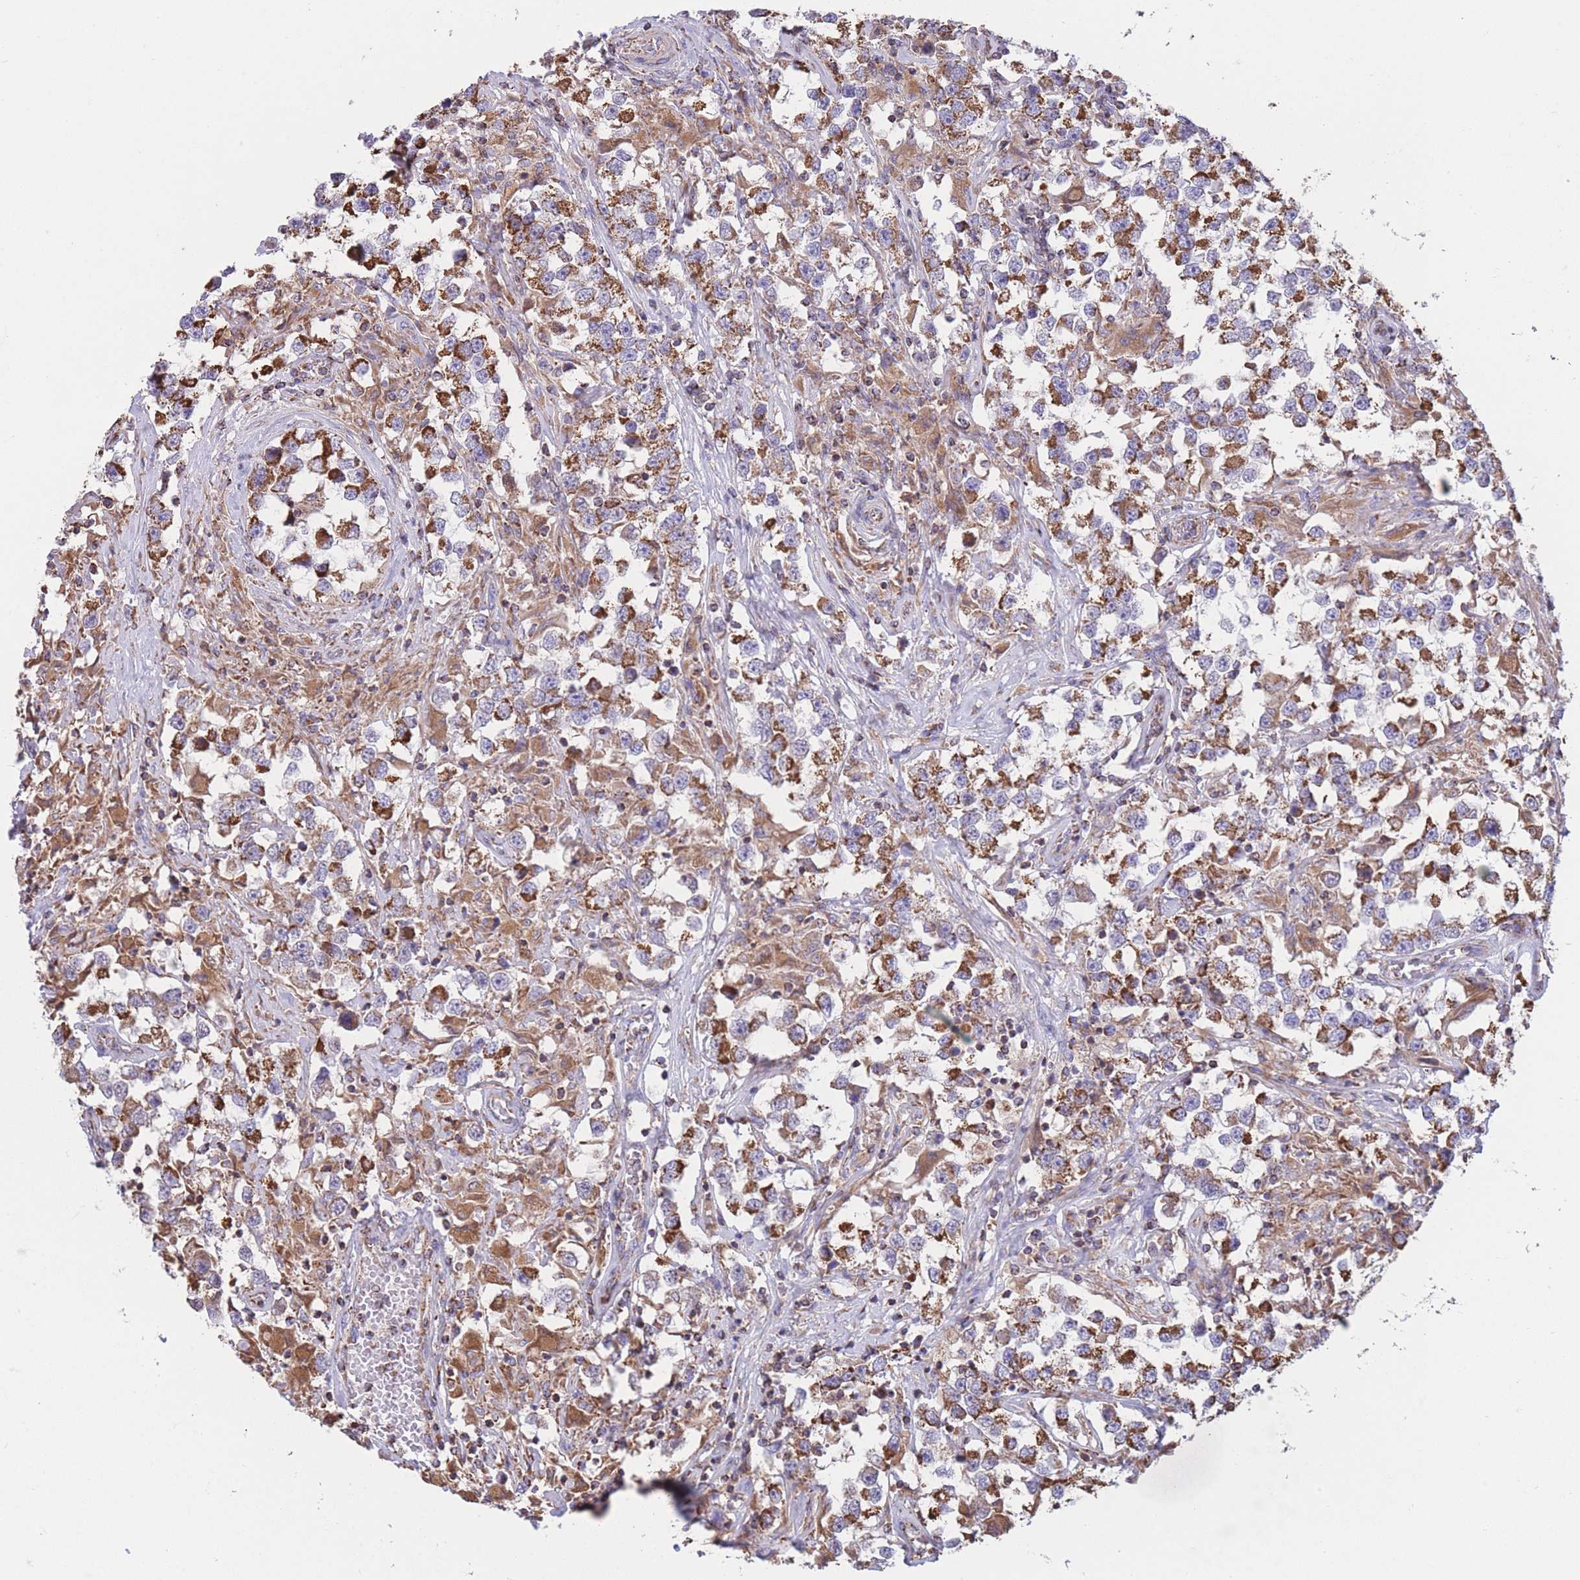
{"staining": {"intensity": "strong", "quantity": ">75%", "location": "cytoplasmic/membranous"}, "tissue": "testis cancer", "cell_type": "Tumor cells", "image_type": "cancer", "snomed": [{"axis": "morphology", "description": "Seminoma, NOS"}, {"axis": "topography", "description": "Testis"}], "caption": "Immunohistochemistry (IHC) photomicrograph of neoplastic tissue: testis cancer (seminoma) stained using immunohistochemistry (IHC) demonstrates high levels of strong protein expression localized specifically in the cytoplasmic/membranous of tumor cells, appearing as a cytoplasmic/membranous brown color.", "gene": "FKBP8", "patient": {"sex": "male", "age": 46}}